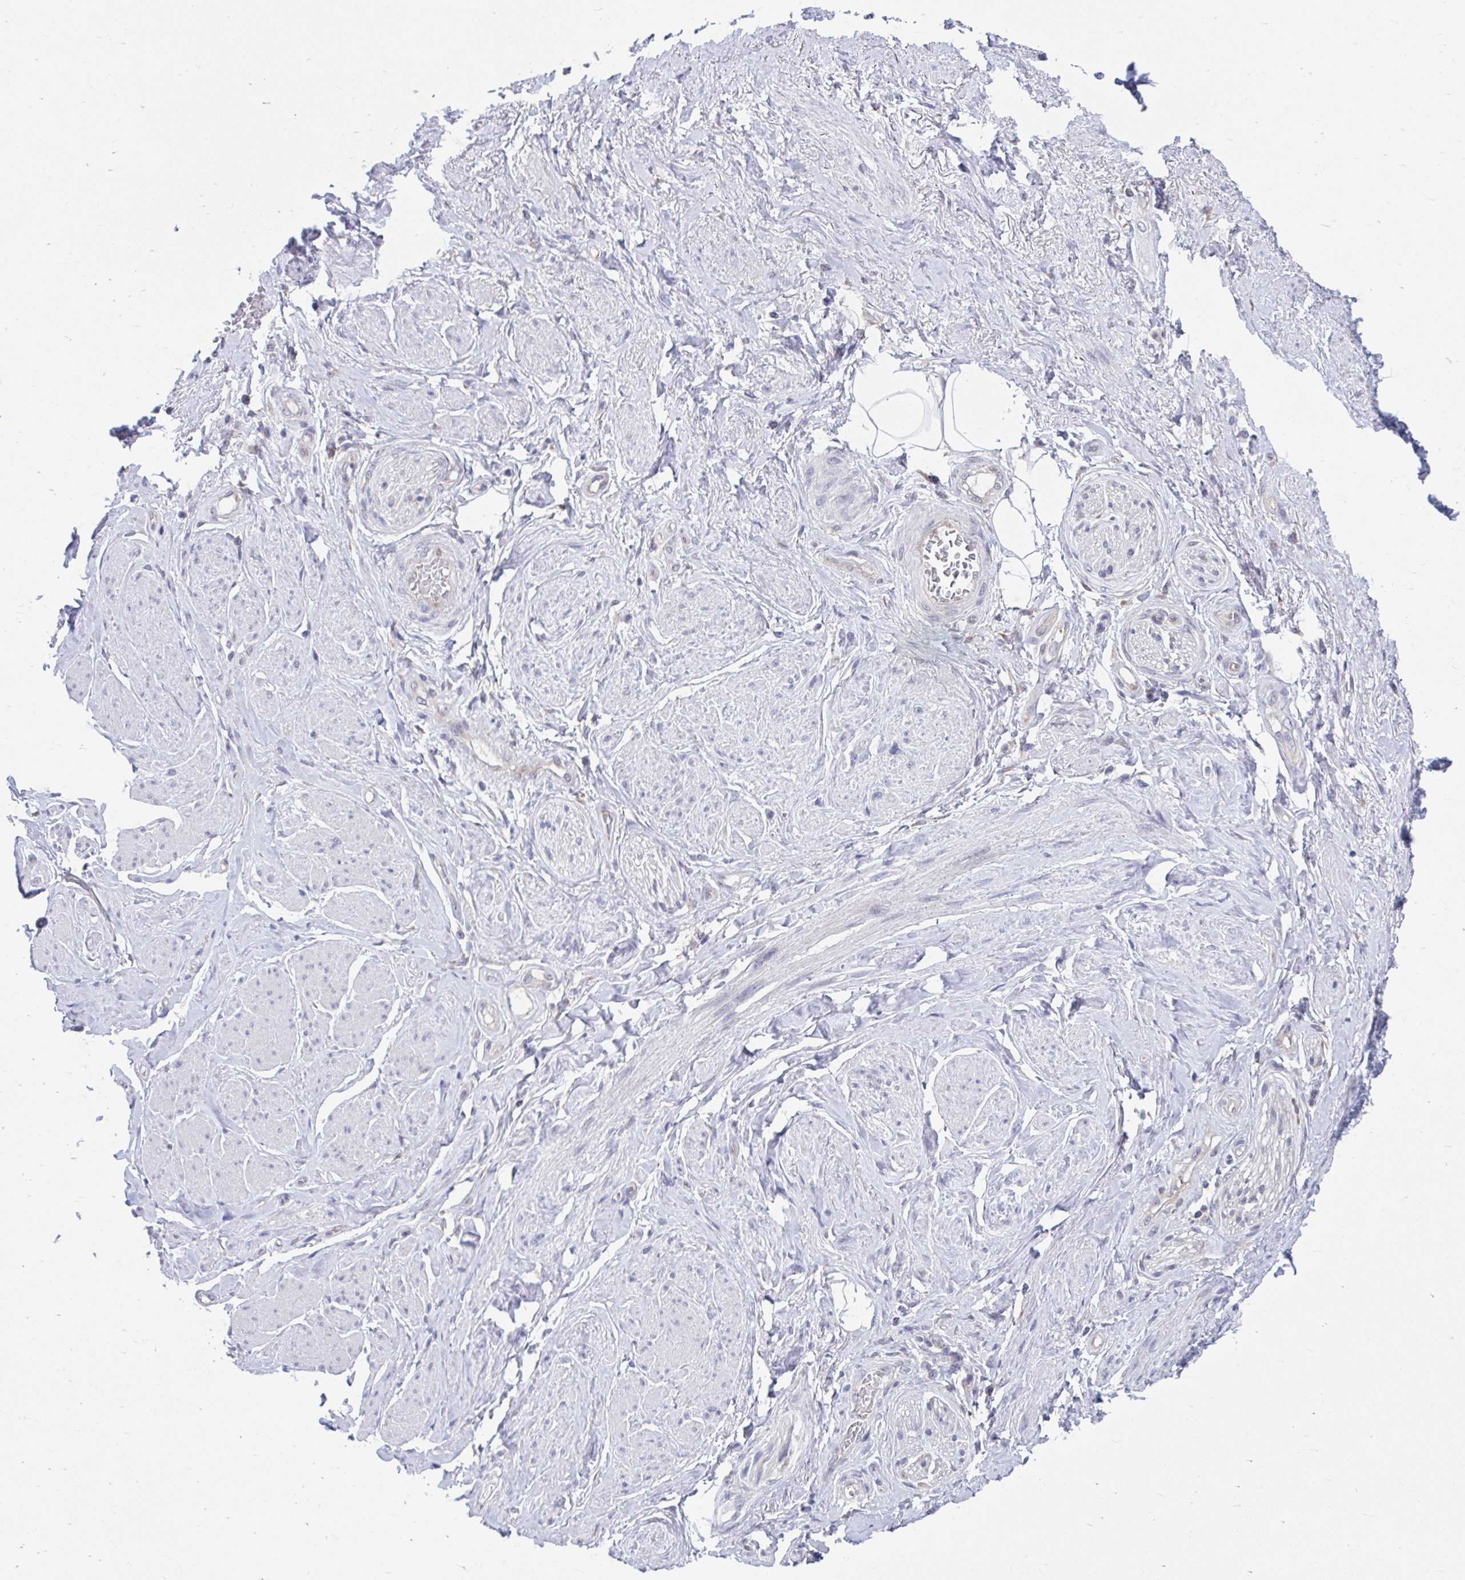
{"staining": {"intensity": "negative", "quantity": "none", "location": "none"}, "tissue": "adipose tissue", "cell_type": "Adipocytes", "image_type": "normal", "snomed": [{"axis": "morphology", "description": "Normal tissue, NOS"}, {"axis": "topography", "description": "Vagina"}, {"axis": "topography", "description": "Peripheral nerve tissue"}], "caption": "Immunohistochemistry (IHC) image of normal adipose tissue: human adipose tissue stained with DAB (3,3'-diaminobenzidine) reveals no significant protein positivity in adipocytes.", "gene": "SELENON", "patient": {"sex": "female", "age": 71}}